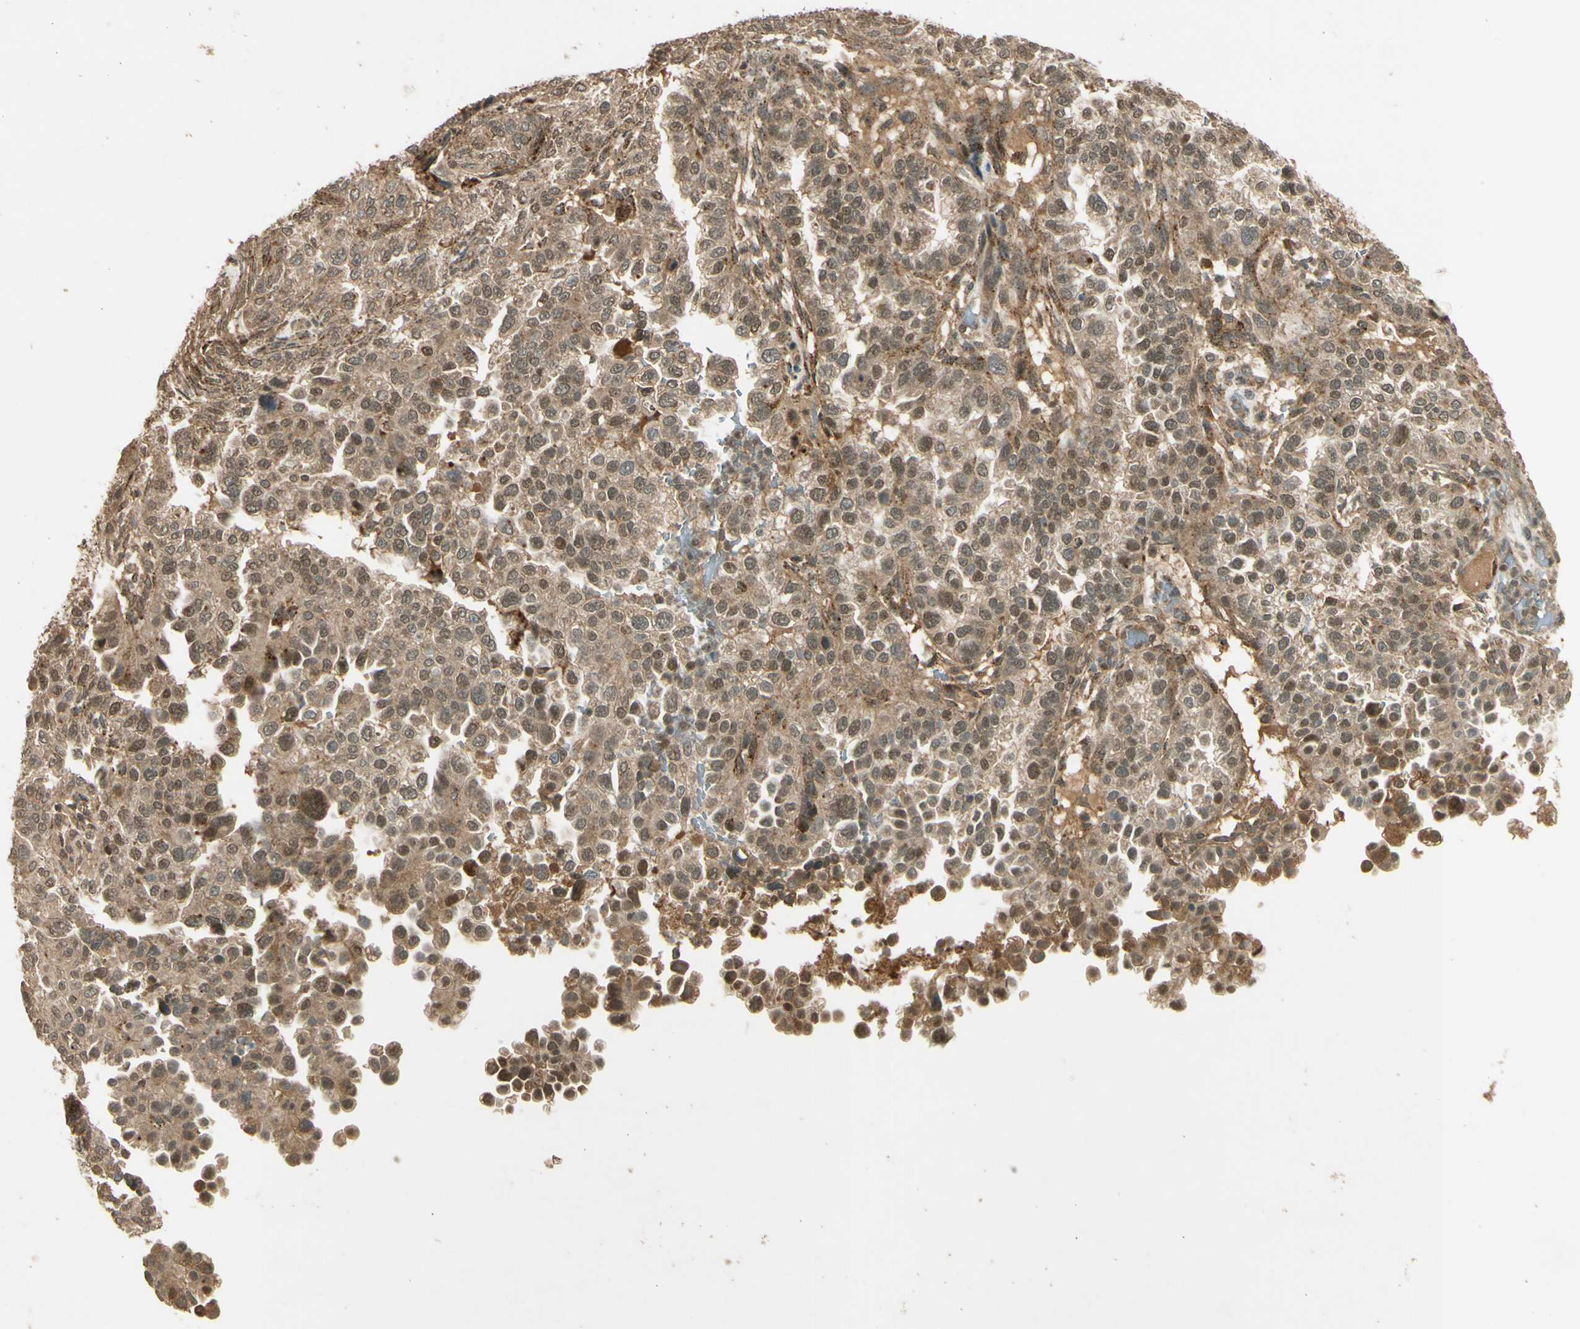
{"staining": {"intensity": "moderate", "quantity": ">75%", "location": "cytoplasmic/membranous,nuclear"}, "tissue": "endometrial cancer", "cell_type": "Tumor cells", "image_type": "cancer", "snomed": [{"axis": "morphology", "description": "Adenocarcinoma, NOS"}, {"axis": "topography", "description": "Endometrium"}], "caption": "IHC histopathology image of neoplastic tissue: human endometrial cancer stained using immunohistochemistry (IHC) demonstrates medium levels of moderate protein expression localized specifically in the cytoplasmic/membranous and nuclear of tumor cells, appearing as a cytoplasmic/membranous and nuclear brown color.", "gene": "GMEB2", "patient": {"sex": "female", "age": 85}}